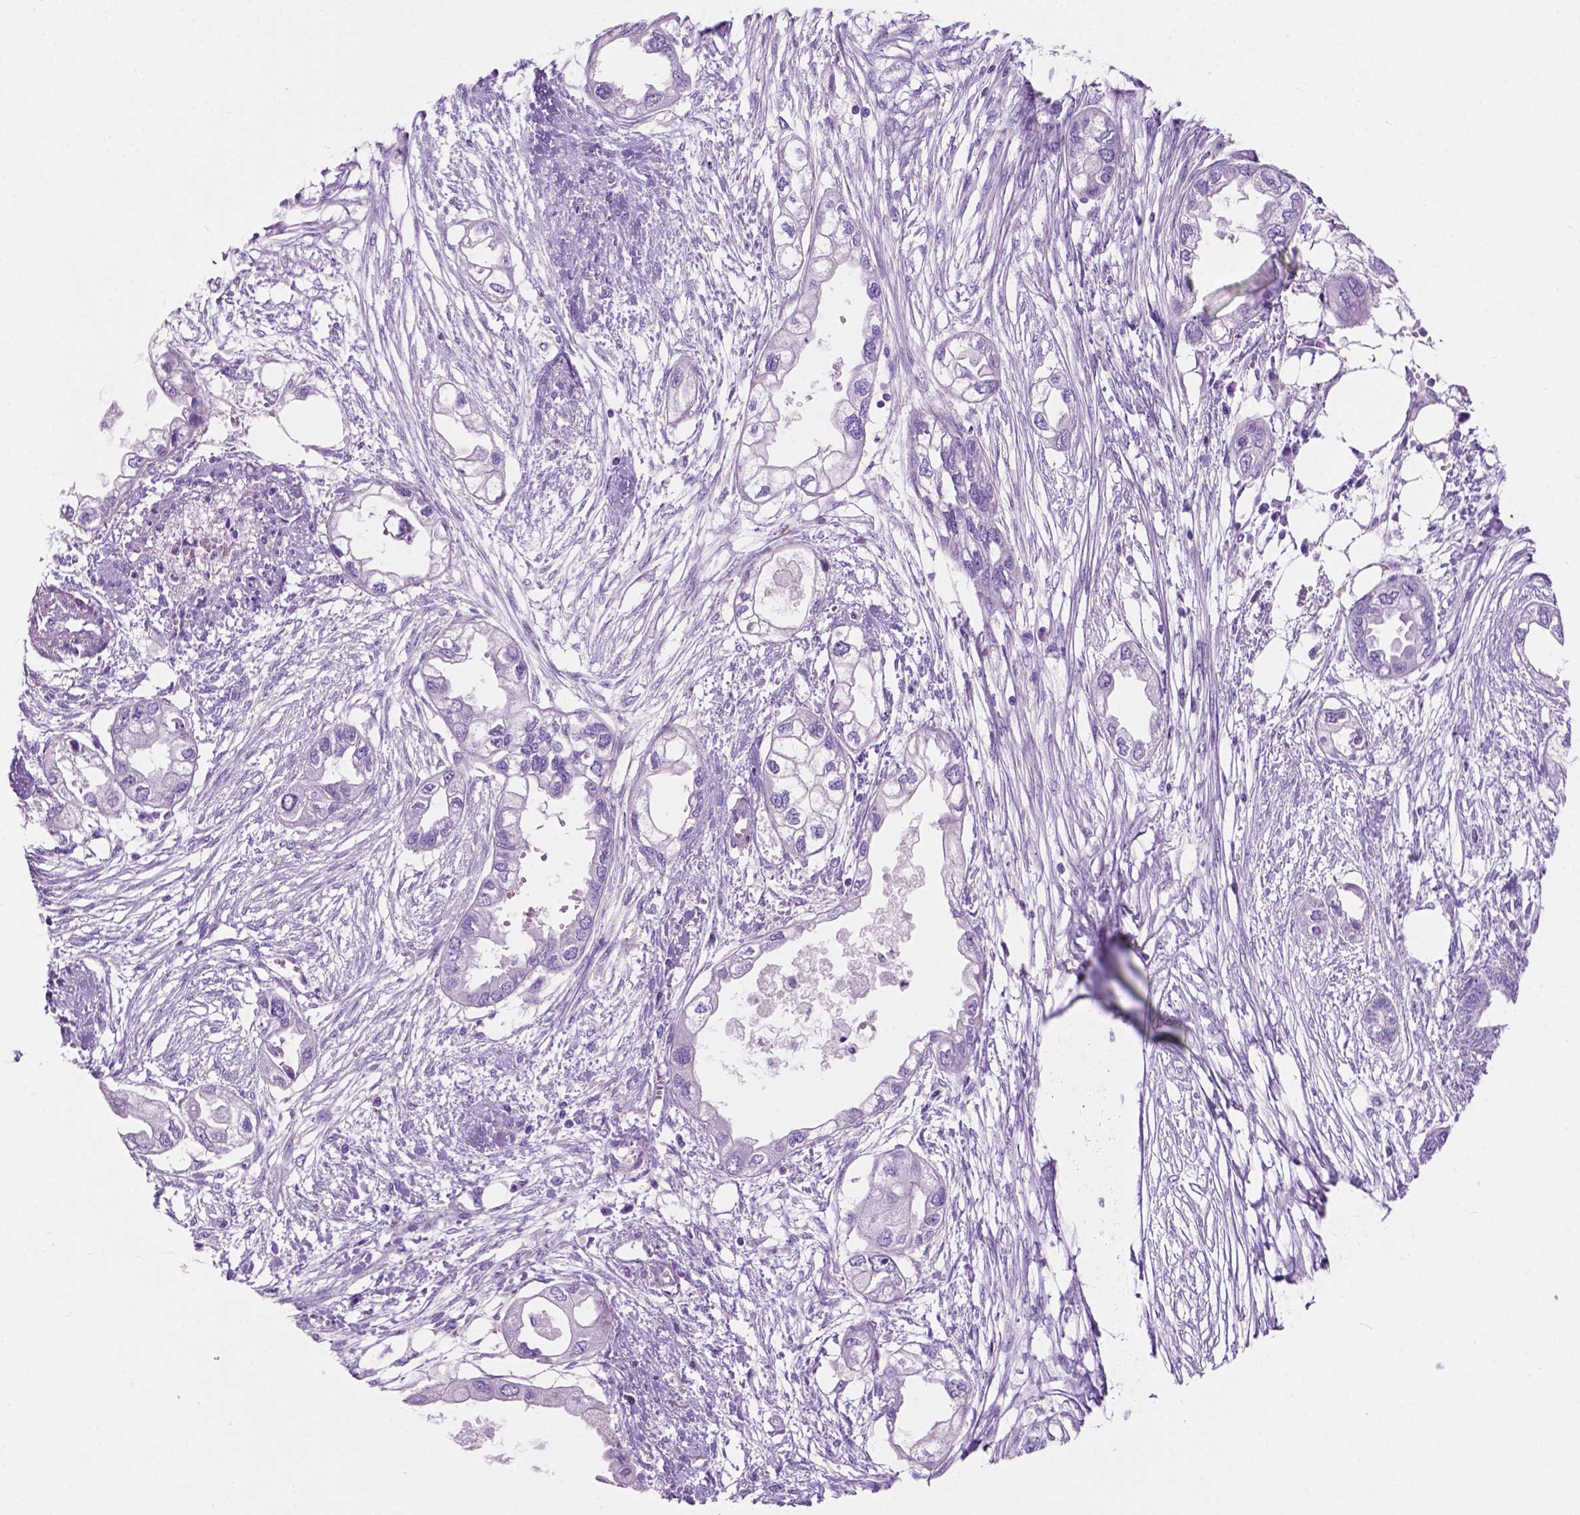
{"staining": {"intensity": "negative", "quantity": "none", "location": "none"}, "tissue": "endometrial cancer", "cell_type": "Tumor cells", "image_type": "cancer", "snomed": [{"axis": "morphology", "description": "Adenocarcinoma, NOS"}, {"axis": "morphology", "description": "Adenocarcinoma, metastatic, NOS"}, {"axis": "topography", "description": "Adipose tissue"}, {"axis": "topography", "description": "Endometrium"}], "caption": "The image shows no significant expression in tumor cells of metastatic adenocarcinoma (endometrial).", "gene": "IGFN1", "patient": {"sex": "female", "age": 67}}